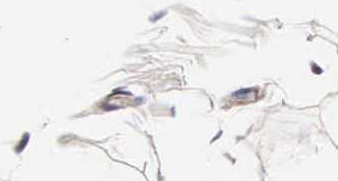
{"staining": {"intensity": "moderate", "quantity": ">75%", "location": "cytoplasmic/membranous,nuclear"}, "tissue": "adipose tissue", "cell_type": "Adipocytes", "image_type": "normal", "snomed": [{"axis": "morphology", "description": "Normal tissue, NOS"}, {"axis": "topography", "description": "Breast"}], "caption": "An immunohistochemistry image of unremarkable tissue is shown. Protein staining in brown highlights moderate cytoplasmic/membranous,nuclear positivity in adipose tissue within adipocytes. The staining was performed using DAB (3,3'-diaminobenzidine) to visualize the protein expression in brown, while the nuclei were stained in blue with hematoxylin (Magnification: 20x).", "gene": "TECPR2", "patient": {"sex": "female", "age": 45}}